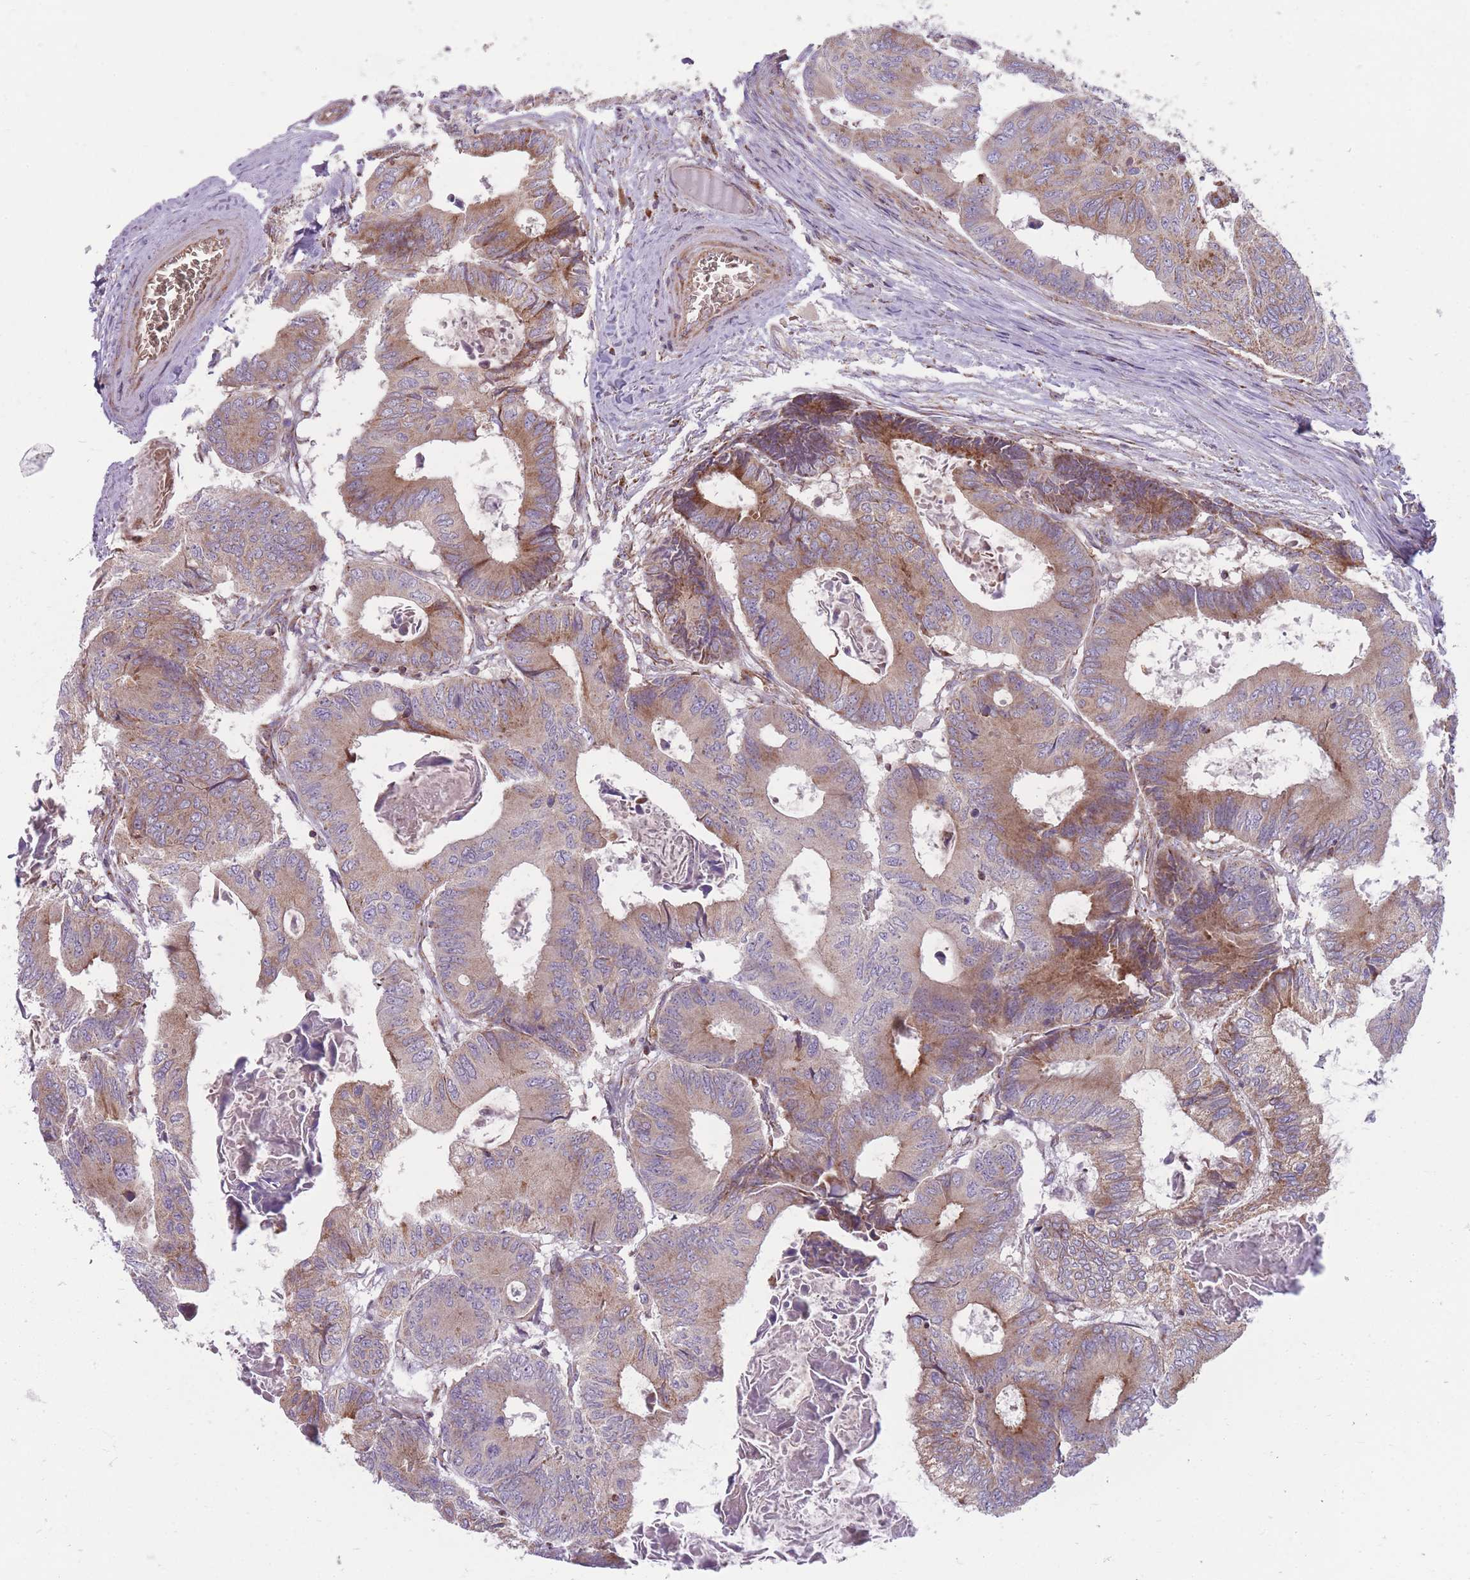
{"staining": {"intensity": "moderate", "quantity": "25%-75%", "location": "cytoplasmic/membranous"}, "tissue": "colorectal cancer", "cell_type": "Tumor cells", "image_type": "cancer", "snomed": [{"axis": "morphology", "description": "Adenocarcinoma, NOS"}, {"axis": "topography", "description": "Colon"}], "caption": "Immunohistochemistry (IHC) image of colorectal cancer stained for a protein (brown), which displays medium levels of moderate cytoplasmic/membranous staining in approximately 25%-75% of tumor cells.", "gene": "ANKRD10", "patient": {"sex": "male", "age": 85}}